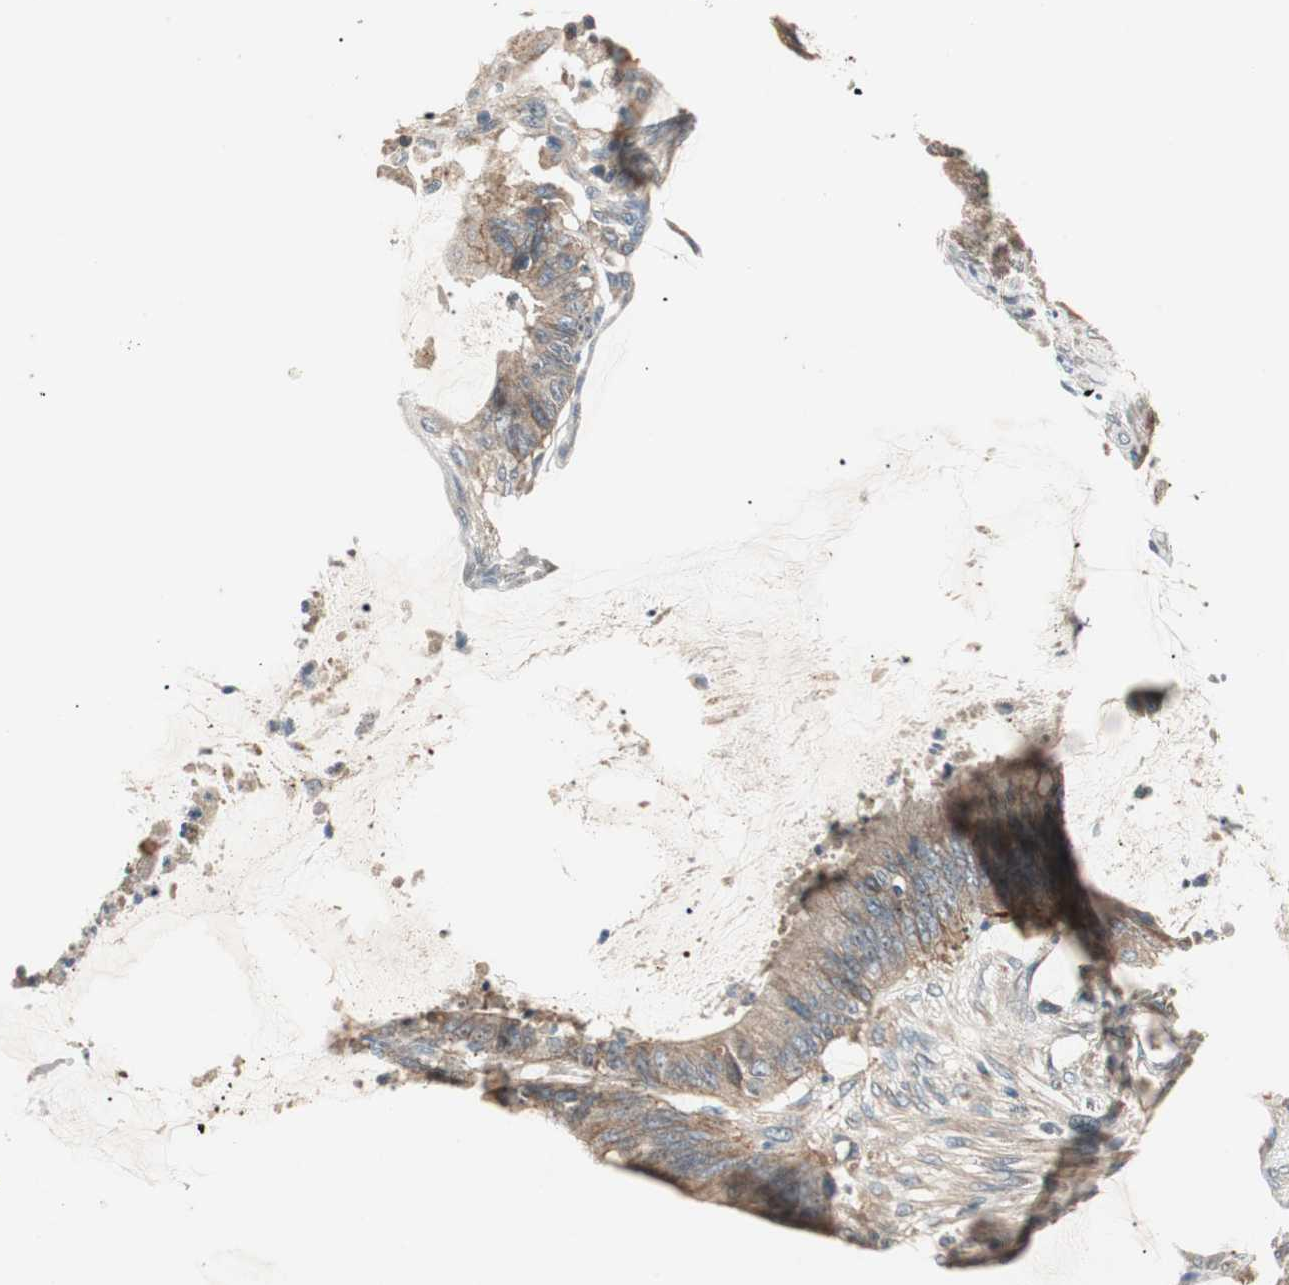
{"staining": {"intensity": "moderate", "quantity": ">75%", "location": "cytoplasmic/membranous"}, "tissue": "colorectal cancer", "cell_type": "Tumor cells", "image_type": "cancer", "snomed": [{"axis": "morphology", "description": "Adenocarcinoma, NOS"}, {"axis": "topography", "description": "Rectum"}], "caption": "Adenocarcinoma (colorectal) tissue displays moderate cytoplasmic/membranous expression in approximately >75% of tumor cells, visualized by immunohistochemistry.", "gene": "HPN", "patient": {"sex": "female", "age": 66}}